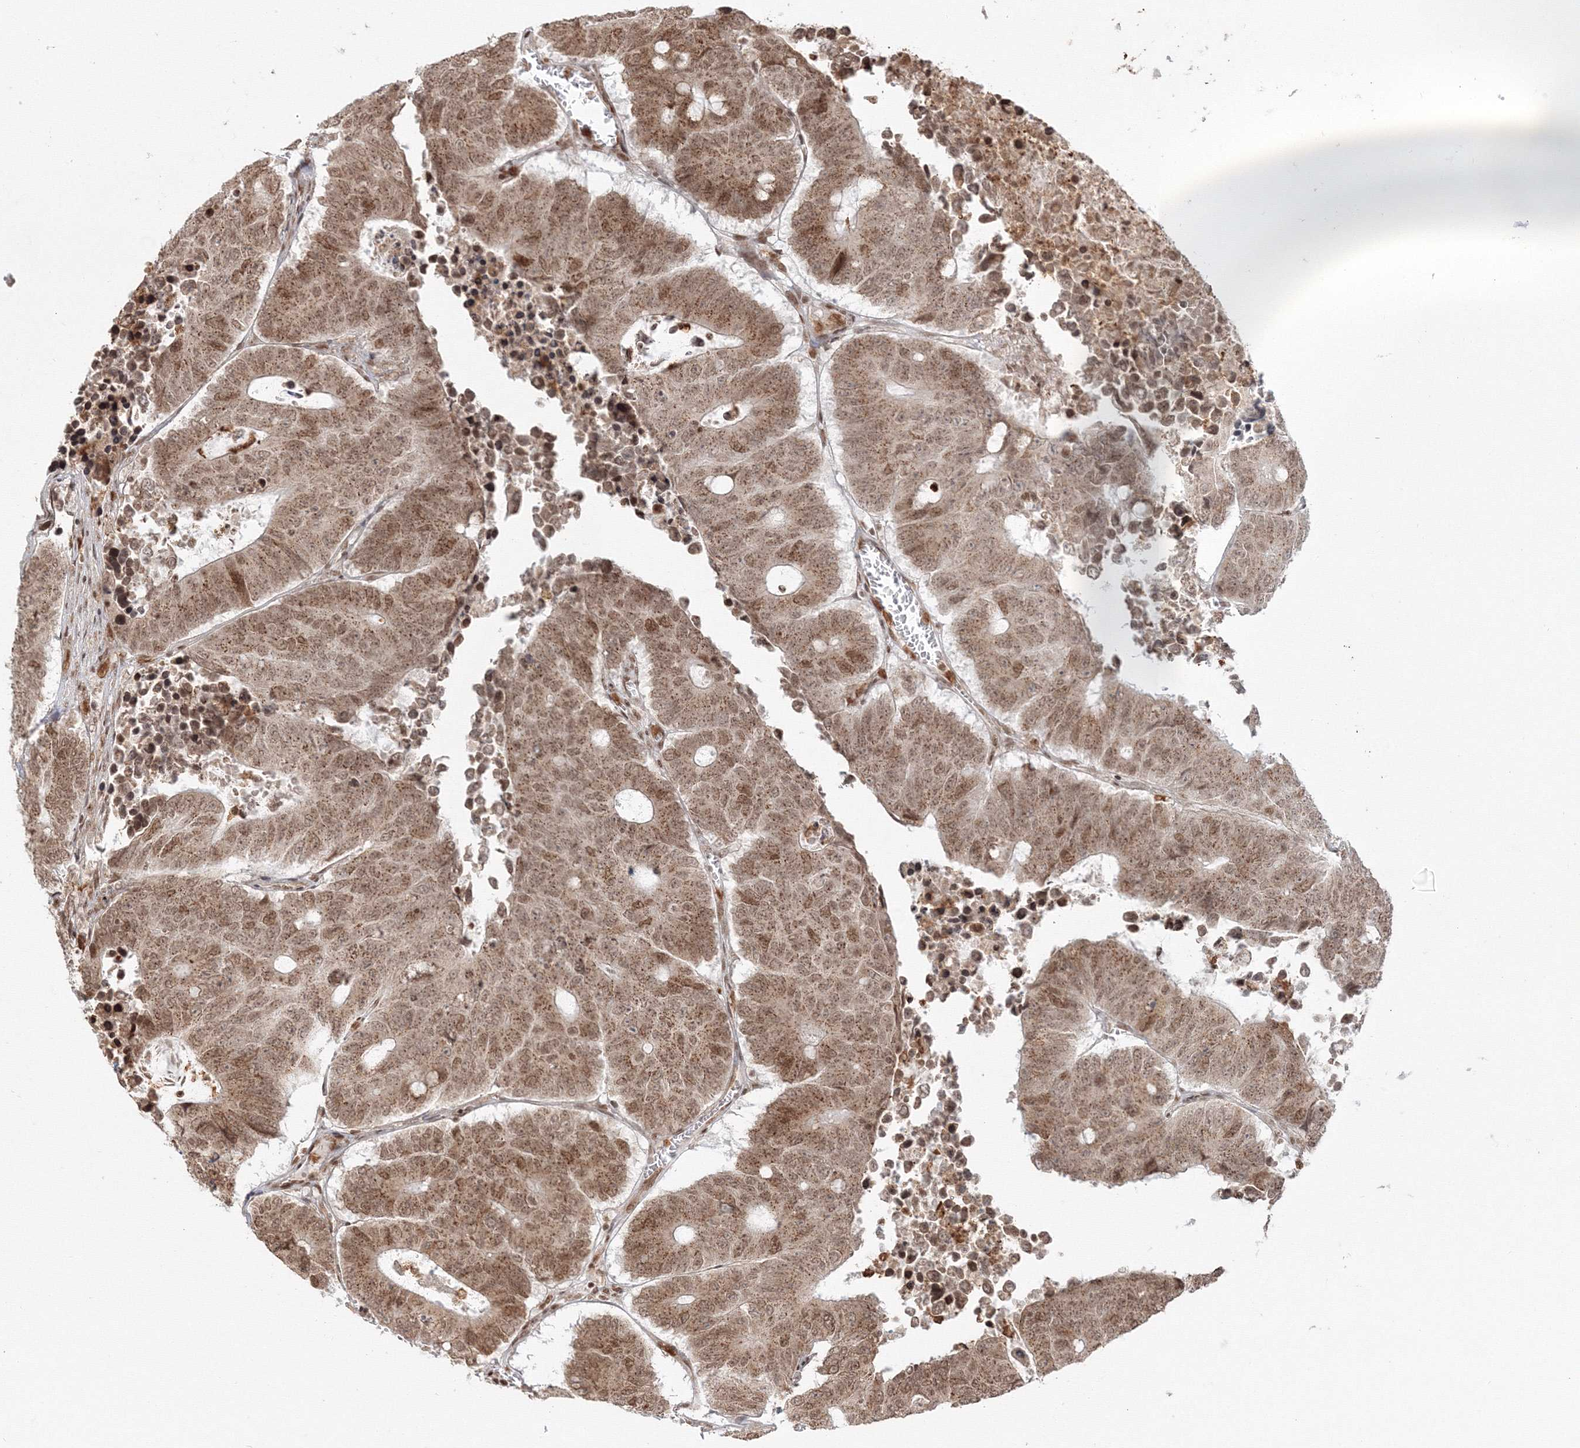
{"staining": {"intensity": "moderate", "quantity": ">75%", "location": "cytoplasmic/membranous,nuclear"}, "tissue": "colorectal cancer", "cell_type": "Tumor cells", "image_type": "cancer", "snomed": [{"axis": "morphology", "description": "Adenocarcinoma, NOS"}, {"axis": "topography", "description": "Colon"}], "caption": "Colorectal cancer stained for a protein (brown) exhibits moderate cytoplasmic/membranous and nuclear positive staining in about >75% of tumor cells.", "gene": "KIF20A", "patient": {"sex": "male", "age": 87}}